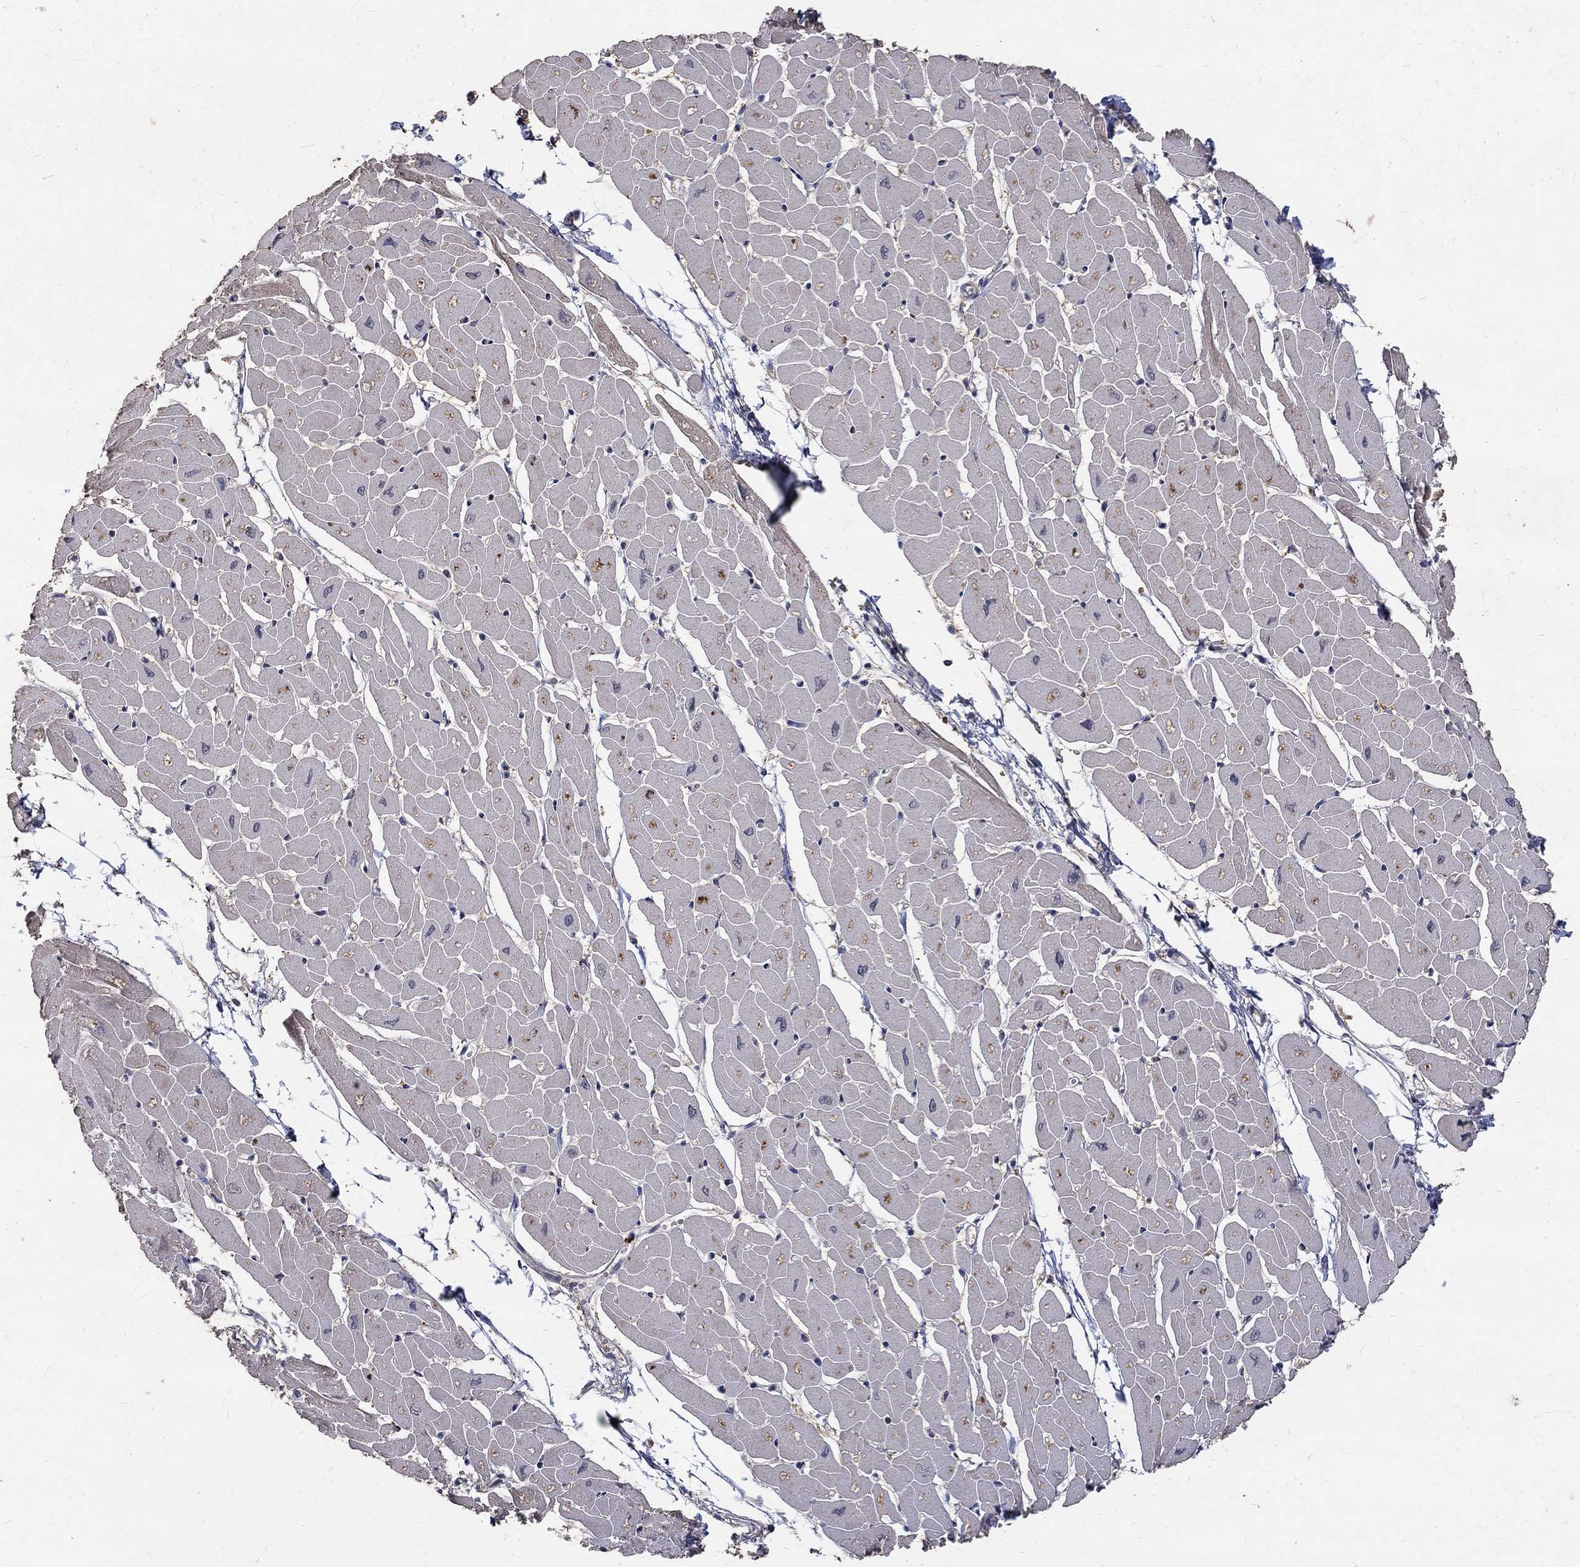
{"staining": {"intensity": "negative", "quantity": "none", "location": "none"}, "tissue": "heart muscle", "cell_type": "Cardiomyocytes", "image_type": "normal", "snomed": [{"axis": "morphology", "description": "Normal tissue, NOS"}, {"axis": "topography", "description": "Heart"}], "caption": "This is an IHC image of normal heart muscle. There is no expression in cardiomyocytes.", "gene": "C17orf75", "patient": {"sex": "male", "age": 57}}